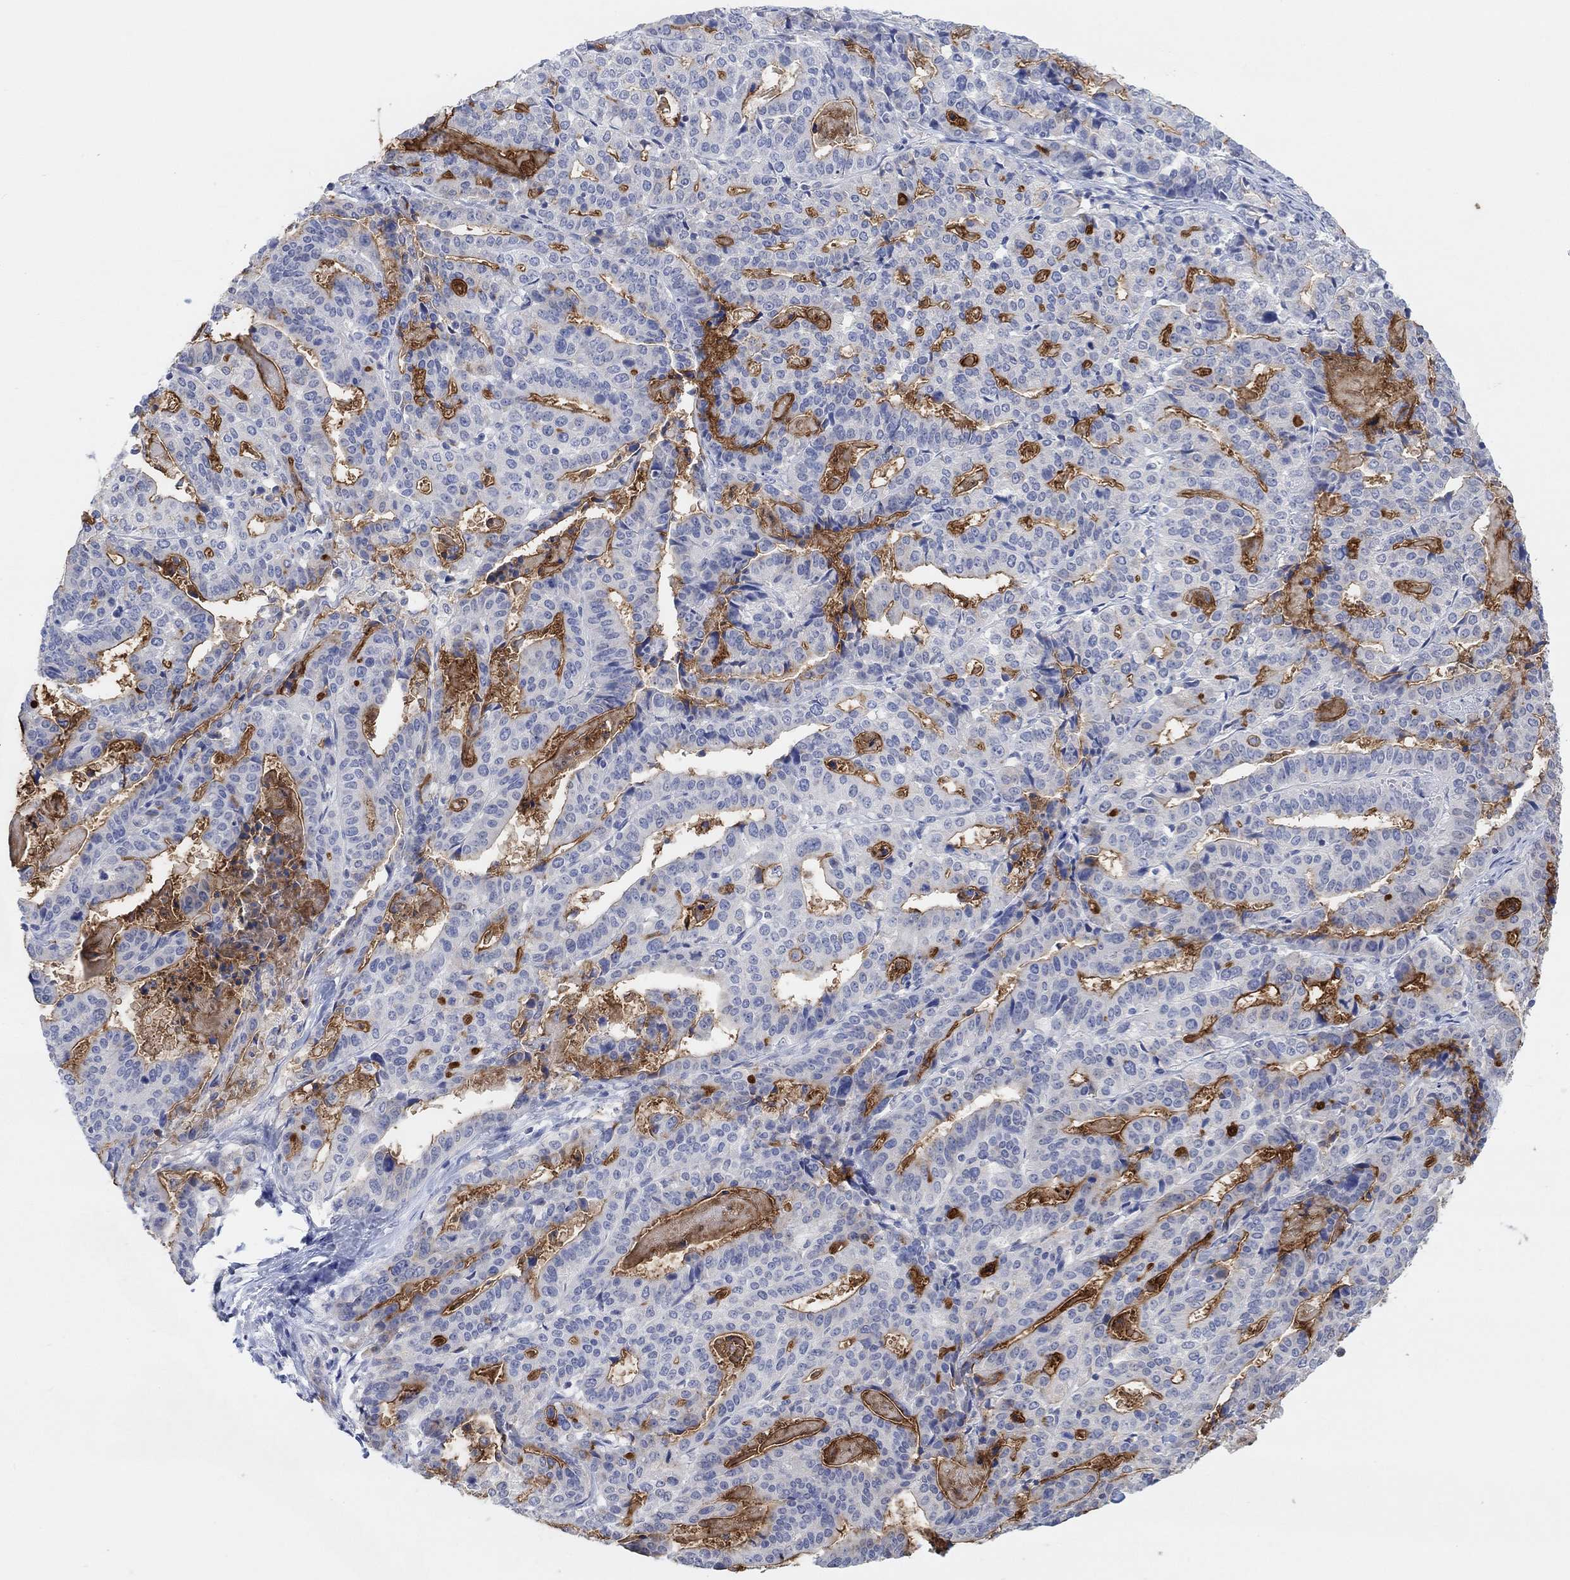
{"staining": {"intensity": "strong", "quantity": "<25%", "location": "cytoplasmic/membranous"}, "tissue": "stomach cancer", "cell_type": "Tumor cells", "image_type": "cancer", "snomed": [{"axis": "morphology", "description": "Adenocarcinoma, NOS"}, {"axis": "topography", "description": "Stomach"}], "caption": "Immunohistochemistry (IHC) (DAB (3,3'-diaminobenzidine)) staining of human stomach cancer (adenocarcinoma) reveals strong cytoplasmic/membranous protein staining in about <25% of tumor cells. (DAB = brown stain, brightfield microscopy at high magnification).", "gene": "MUC1", "patient": {"sex": "male", "age": 48}}